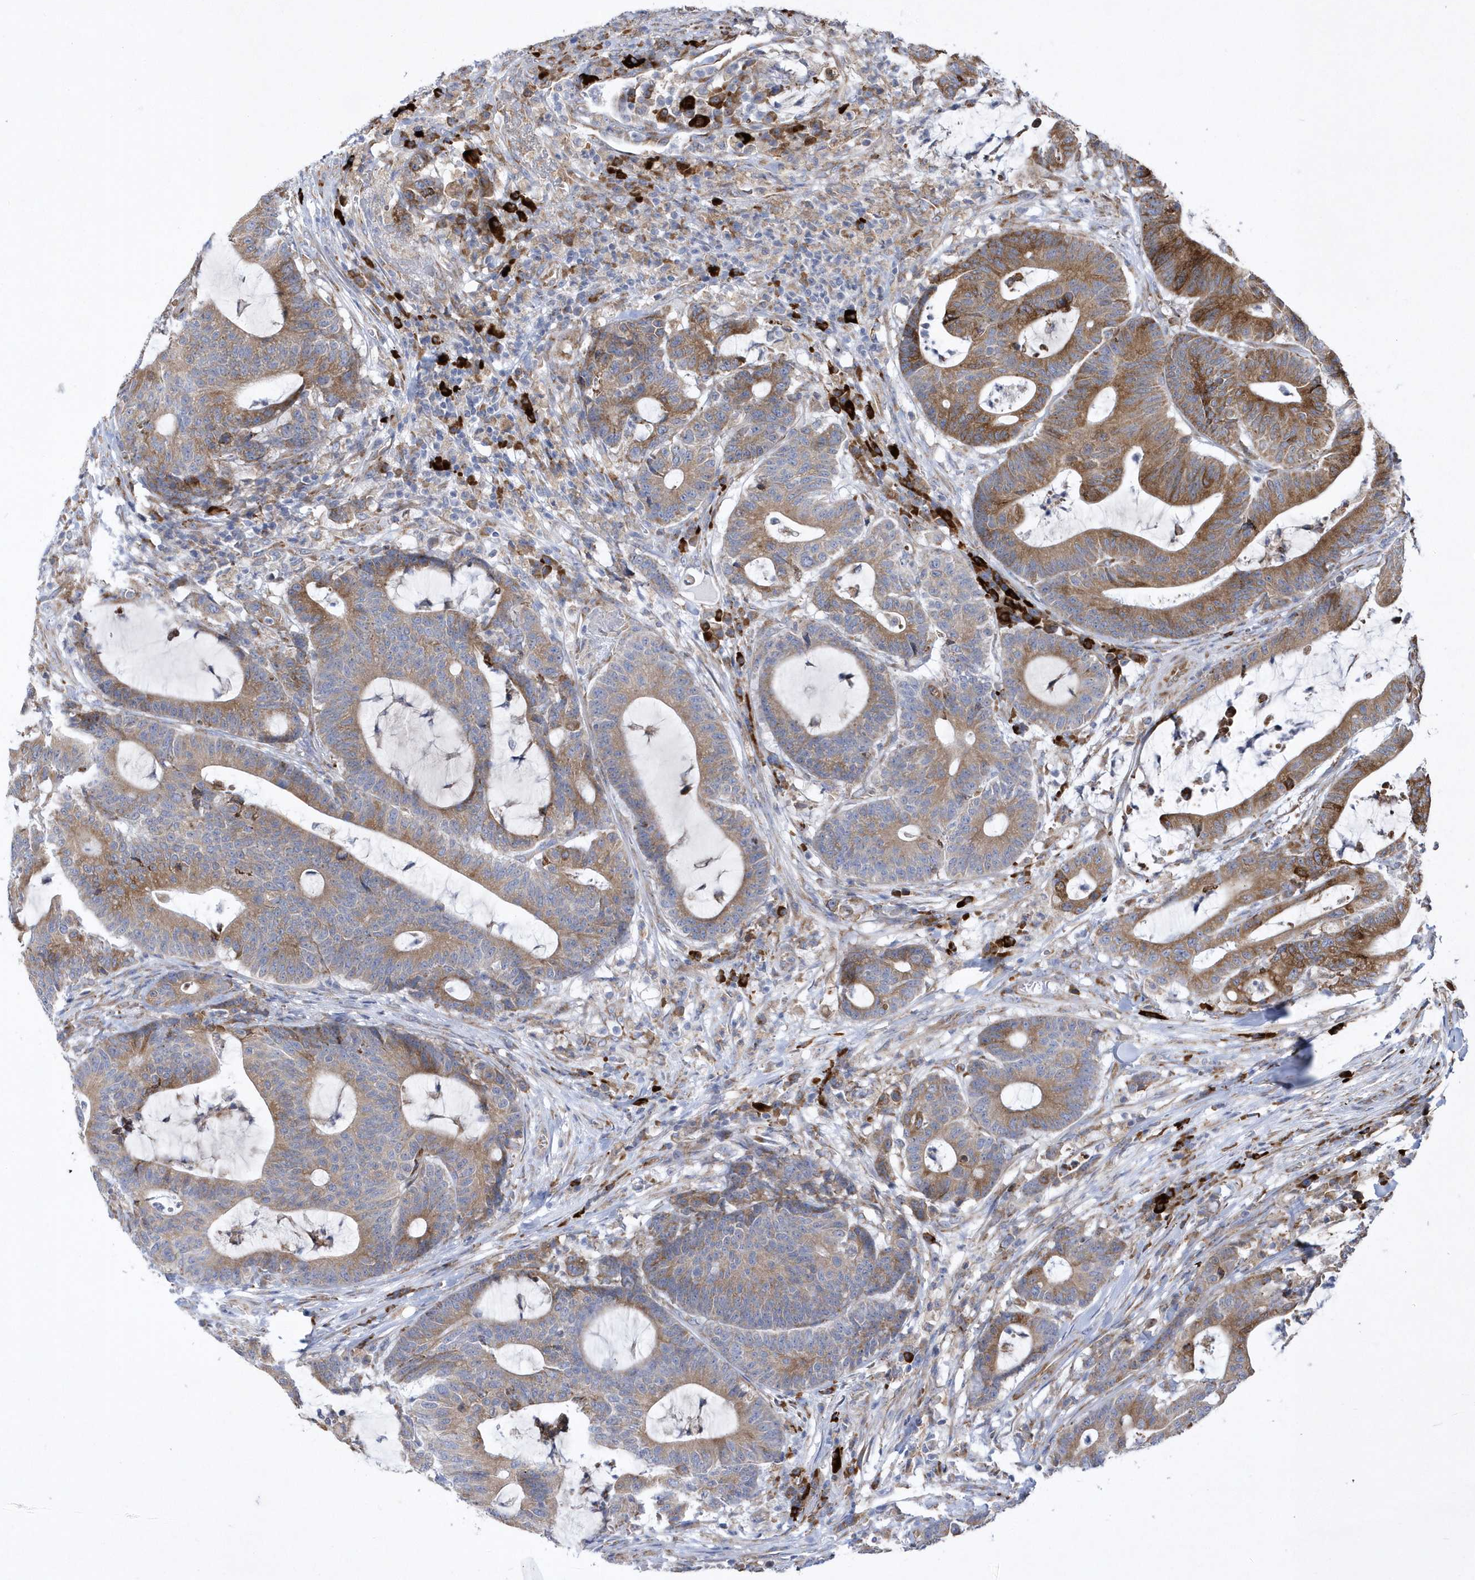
{"staining": {"intensity": "moderate", "quantity": ">75%", "location": "cytoplasmic/membranous"}, "tissue": "colorectal cancer", "cell_type": "Tumor cells", "image_type": "cancer", "snomed": [{"axis": "morphology", "description": "Adenocarcinoma, NOS"}, {"axis": "topography", "description": "Colon"}], "caption": "Tumor cells demonstrate medium levels of moderate cytoplasmic/membranous expression in about >75% of cells in colorectal cancer (adenocarcinoma).", "gene": "MED31", "patient": {"sex": "female", "age": 84}}